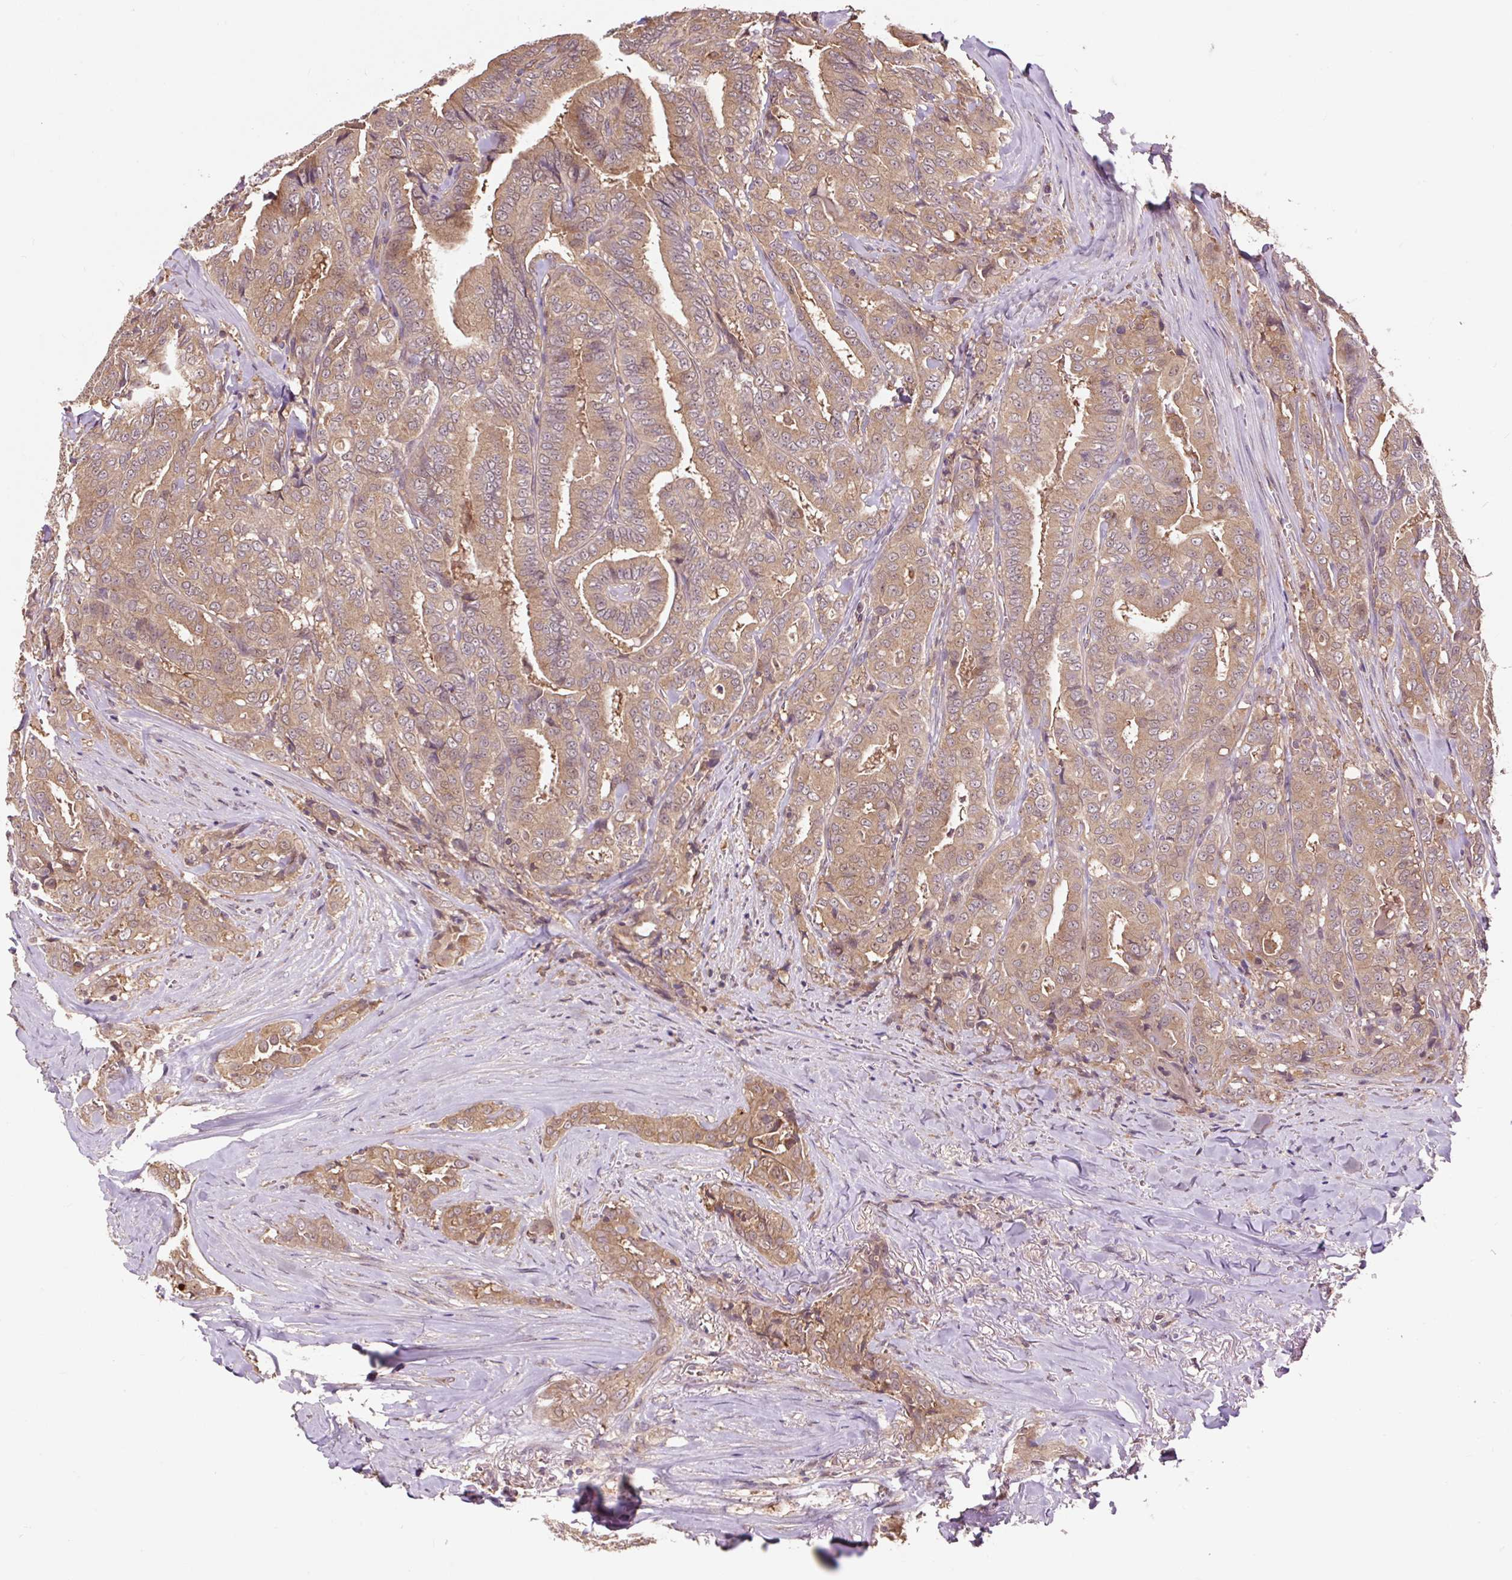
{"staining": {"intensity": "moderate", "quantity": ">75%", "location": "cytoplasmic/membranous"}, "tissue": "thyroid cancer", "cell_type": "Tumor cells", "image_type": "cancer", "snomed": [{"axis": "morphology", "description": "Papillary adenocarcinoma, NOS"}, {"axis": "topography", "description": "Thyroid gland"}], "caption": "Immunohistochemistry image of neoplastic tissue: papillary adenocarcinoma (thyroid) stained using immunohistochemistry (IHC) demonstrates medium levels of moderate protein expression localized specifically in the cytoplasmic/membranous of tumor cells, appearing as a cytoplasmic/membranous brown color.", "gene": "MMS19", "patient": {"sex": "male", "age": 61}}